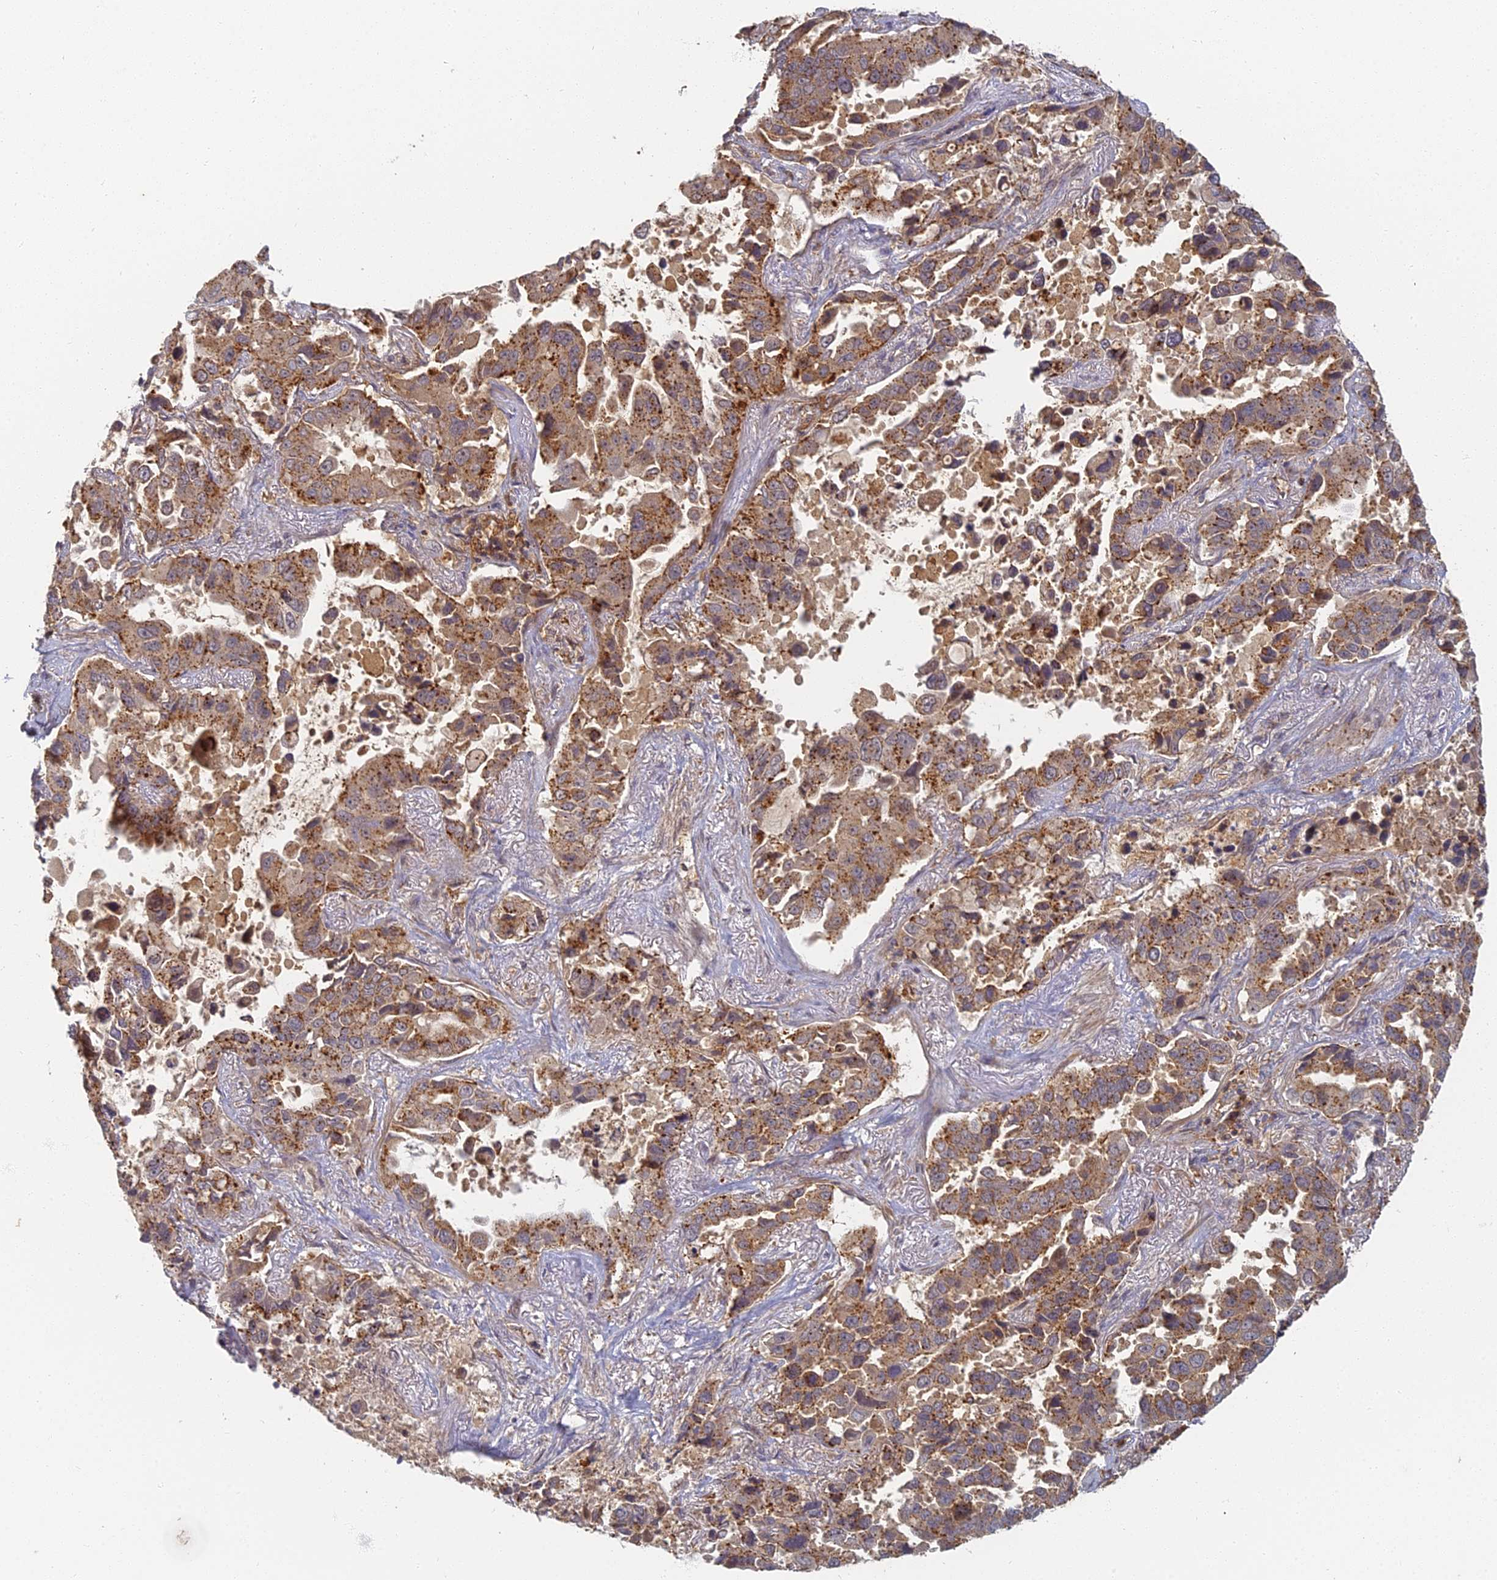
{"staining": {"intensity": "moderate", "quantity": ">75%", "location": "cytoplasmic/membranous"}, "tissue": "lung cancer", "cell_type": "Tumor cells", "image_type": "cancer", "snomed": [{"axis": "morphology", "description": "Adenocarcinoma, NOS"}, {"axis": "topography", "description": "Lung"}], "caption": "The image exhibits staining of lung cancer (adenocarcinoma), revealing moderate cytoplasmic/membranous protein expression (brown color) within tumor cells.", "gene": "INO80D", "patient": {"sex": "male", "age": 64}}